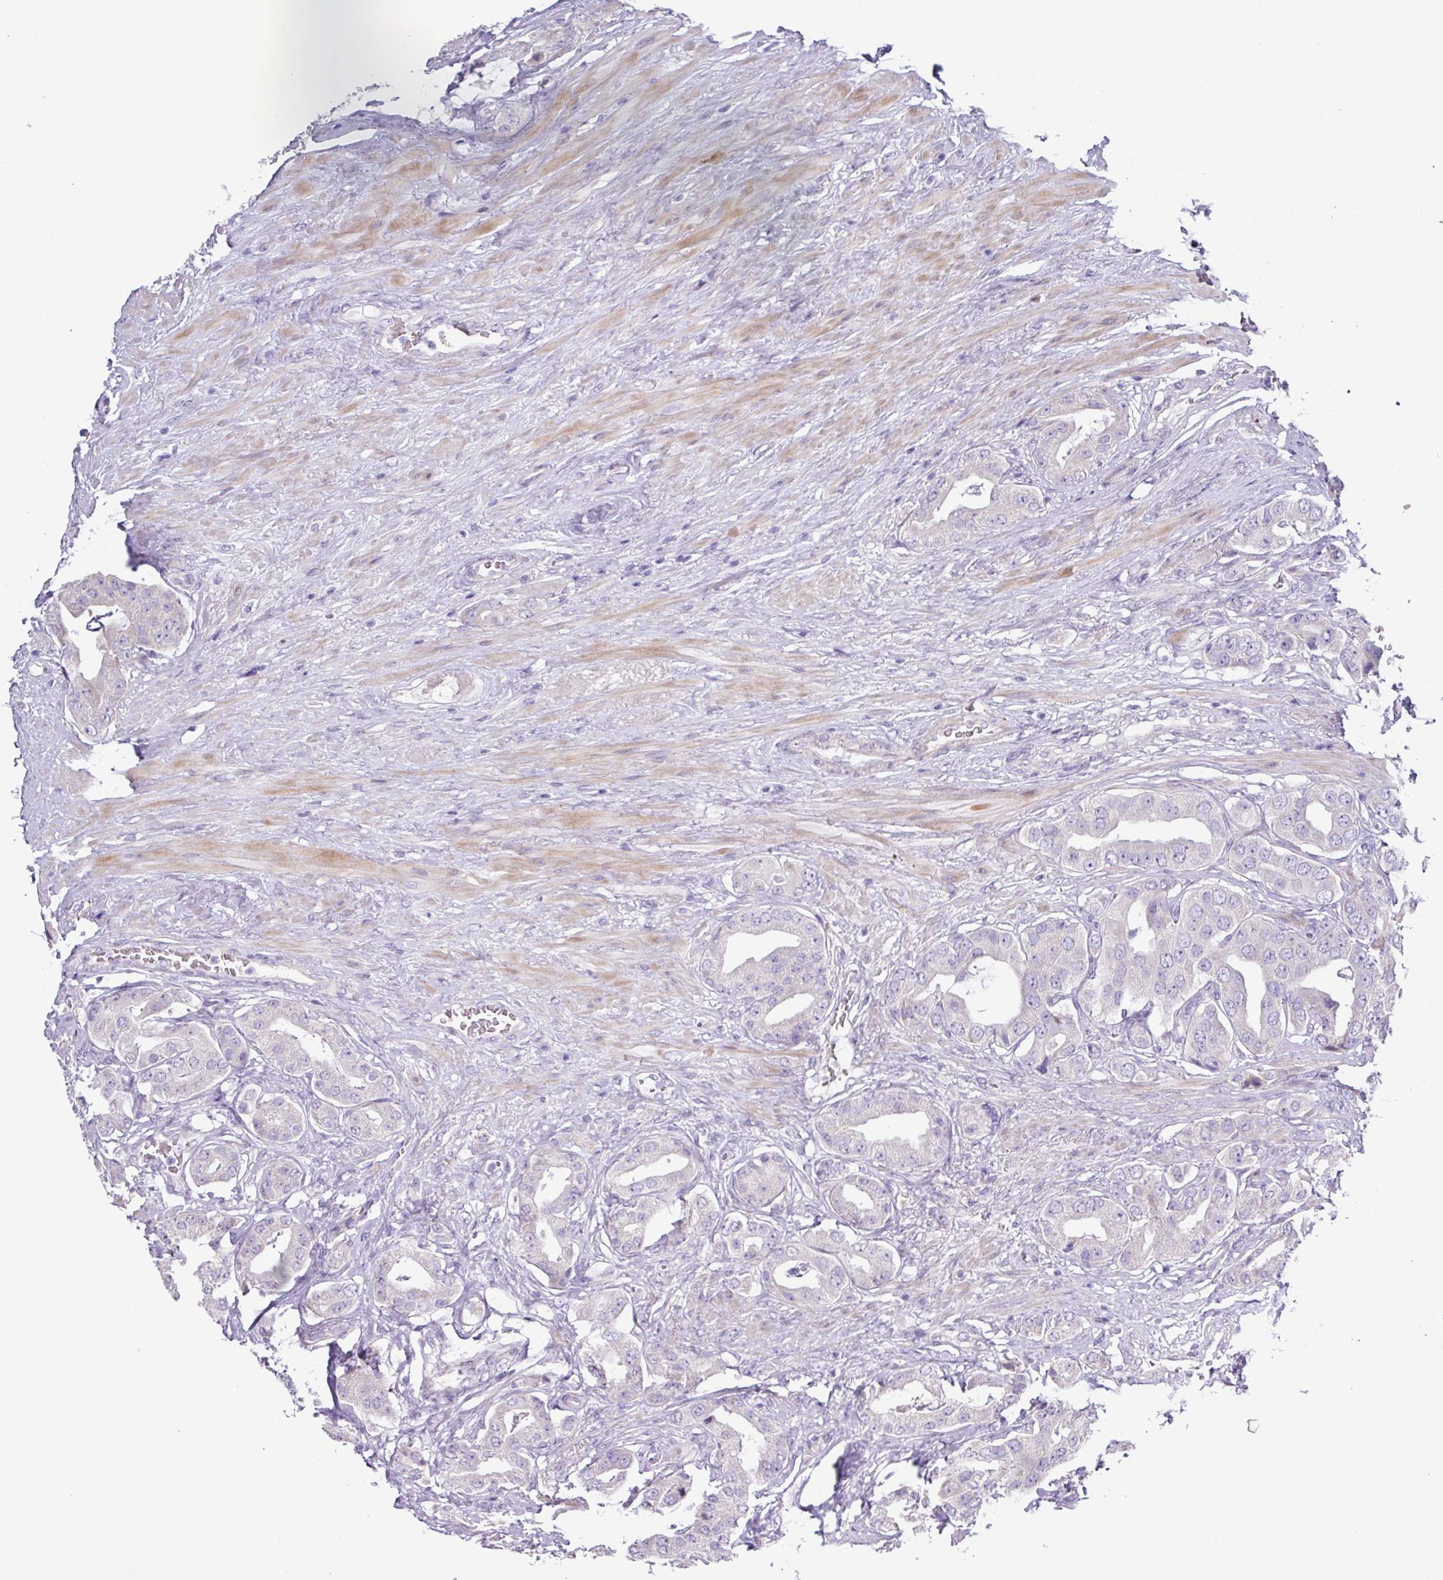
{"staining": {"intensity": "negative", "quantity": "none", "location": "none"}, "tissue": "prostate cancer", "cell_type": "Tumor cells", "image_type": "cancer", "snomed": [{"axis": "morphology", "description": "Adenocarcinoma, High grade"}, {"axis": "topography", "description": "Prostate"}], "caption": "The immunohistochemistry image has no significant staining in tumor cells of prostate cancer tissue. (Immunohistochemistry, brightfield microscopy, high magnification).", "gene": "RGS16", "patient": {"sex": "male", "age": 63}}